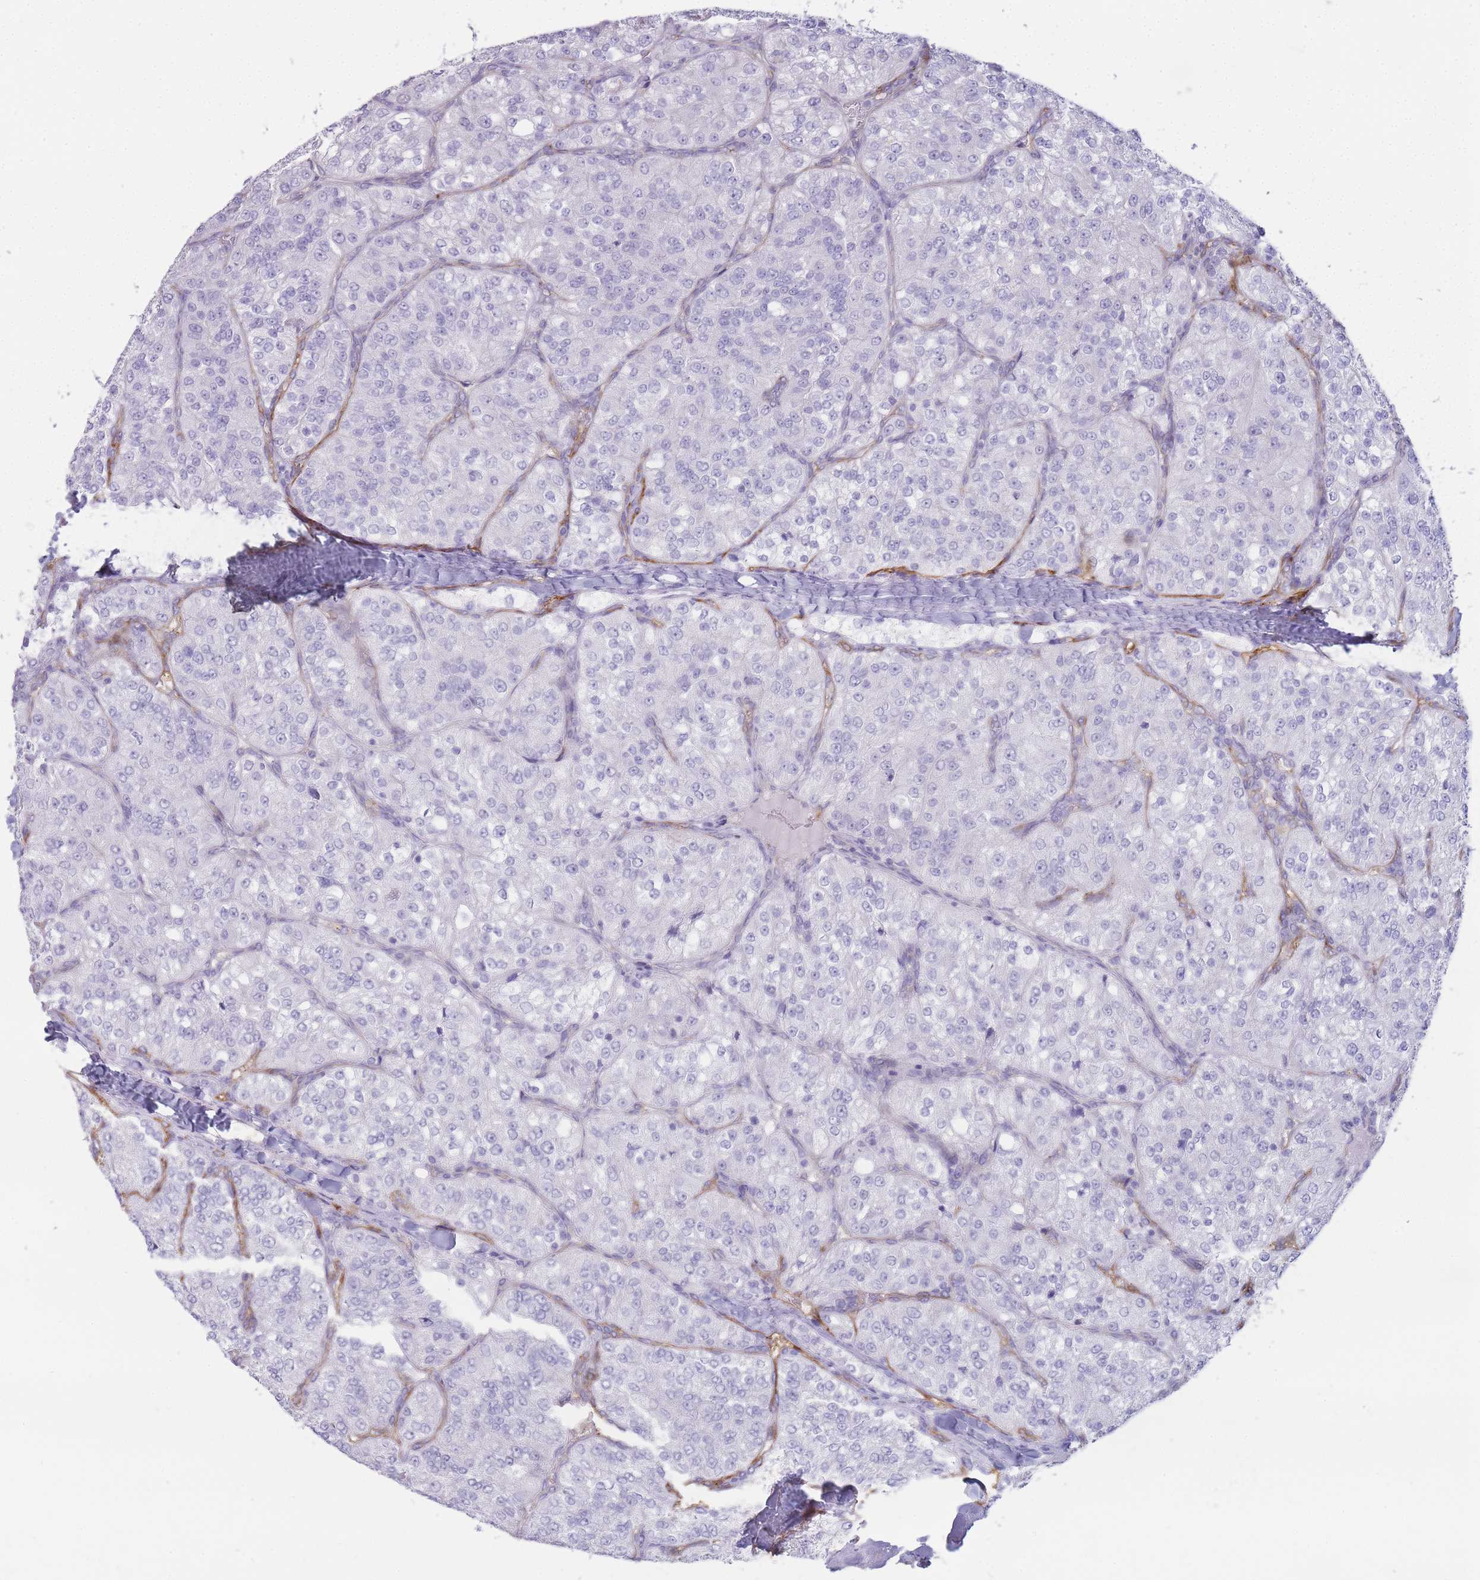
{"staining": {"intensity": "negative", "quantity": "none", "location": "none"}, "tissue": "renal cancer", "cell_type": "Tumor cells", "image_type": "cancer", "snomed": [{"axis": "morphology", "description": "Adenocarcinoma, NOS"}, {"axis": "topography", "description": "Kidney"}], "caption": "High magnification brightfield microscopy of renal cancer (adenocarcinoma) stained with DAB (brown) and counterstained with hematoxylin (blue): tumor cells show no significant expression.", "gene": "UTP14A", "patient": {"sex": "female", "age": 63}}